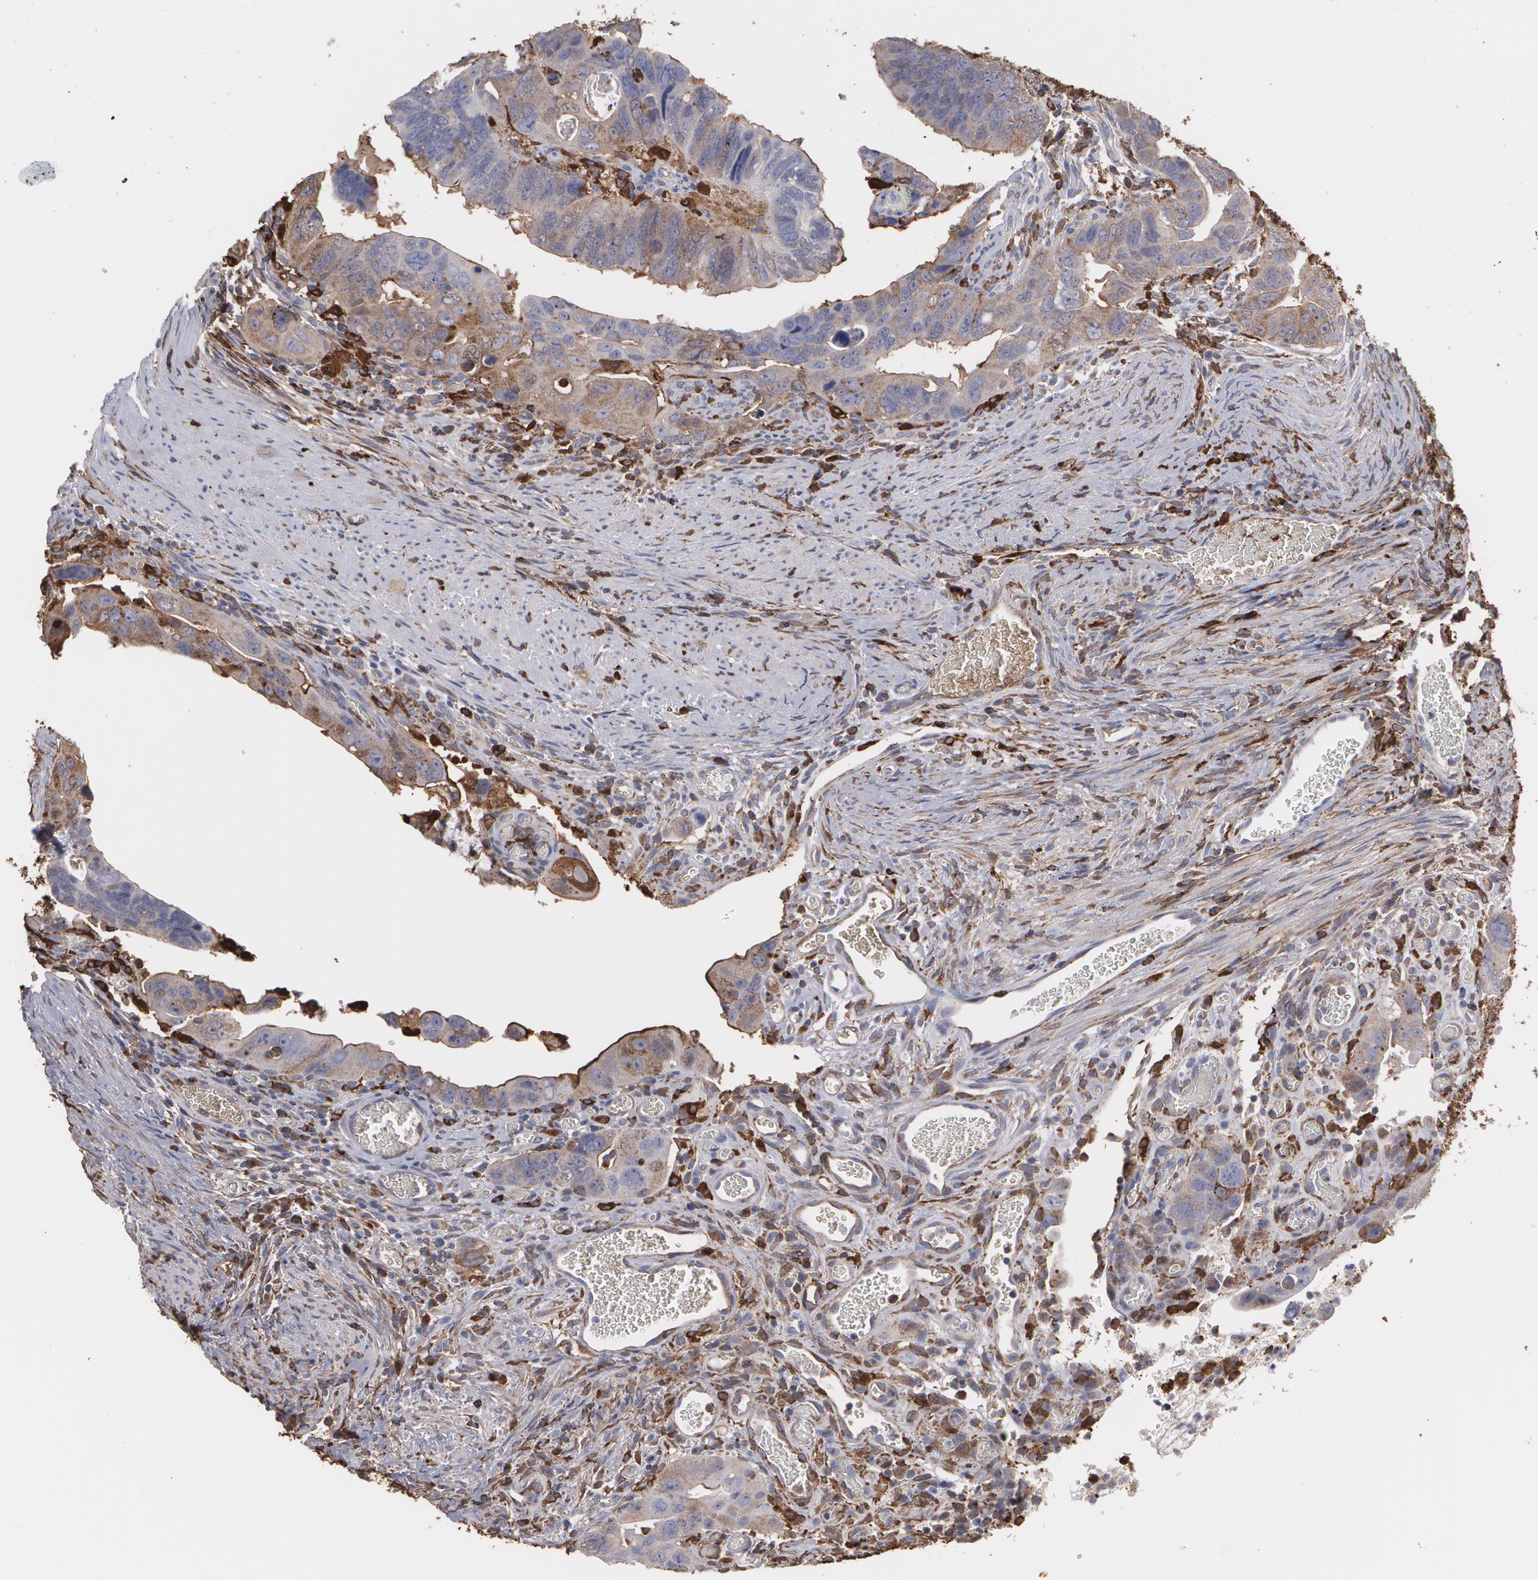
{"staining": {"intensity": "weak", "quantity": "25%-75%", "location": "cytoplasmic/membranous"}, "tissue": "colorectal cancer", "cell_type": "Tumor cells", "image_type": "cancer", "snomed": [{"axis": "morphology", "description": "Adenocarcinoma, NOS"}, {"axis": "topography", "description": "Rectum"}], "caption": "About 25%-75% of tumor cells in colorectal cancer reveal weak cytoplasmic/membranous protein staining as visualized by brown immunohistochemical staining.", "gene": "ODC1", "patient": {"sex": "male", "age": 53}}